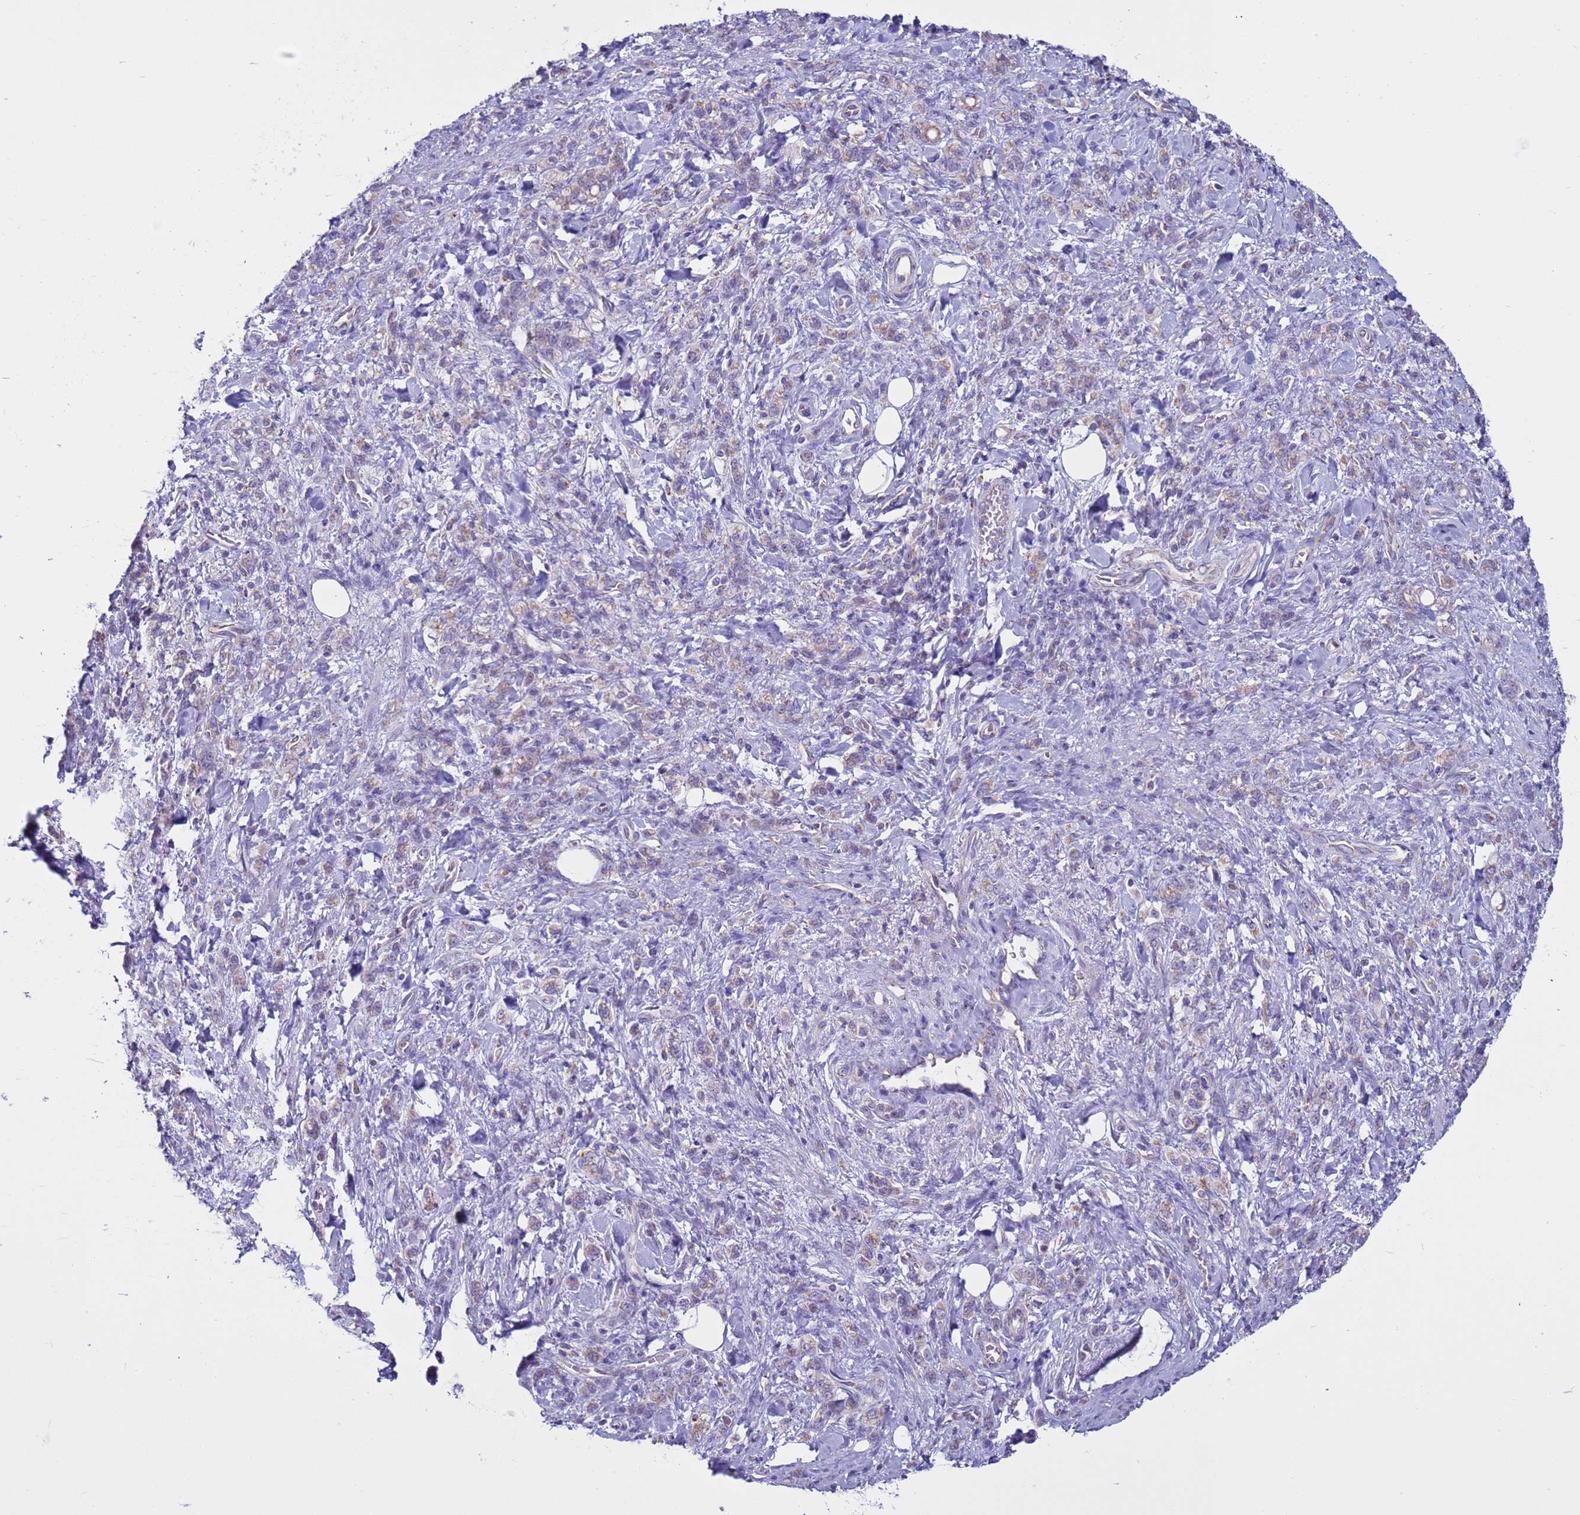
{"staining": {"intensity": "moderate", "quantity": "25%-75%", "location": "cytoplasmic/membranous"}, "tissue": "stomach cancer", "cell_type": "Tumor cells", "image_type": "cancer", "snomed": [{"axis": "morphology", "description": "Adenocarcinoma, NOS"}, {"axis": "topography", "description": "Stomach"}], "caption": "Immunohistochemistry image of neoplastic tissue: stomach cancer (adenocarcinoma) stained using IHC displays medium levels of moderate protein expression localized specifically in the cytoplasmic/membranous of tumor cells, appearing as a cytoplasmic/membranous brown color.", "gene": "NCALD", "patient": {"sex": "male", "age": 77}}